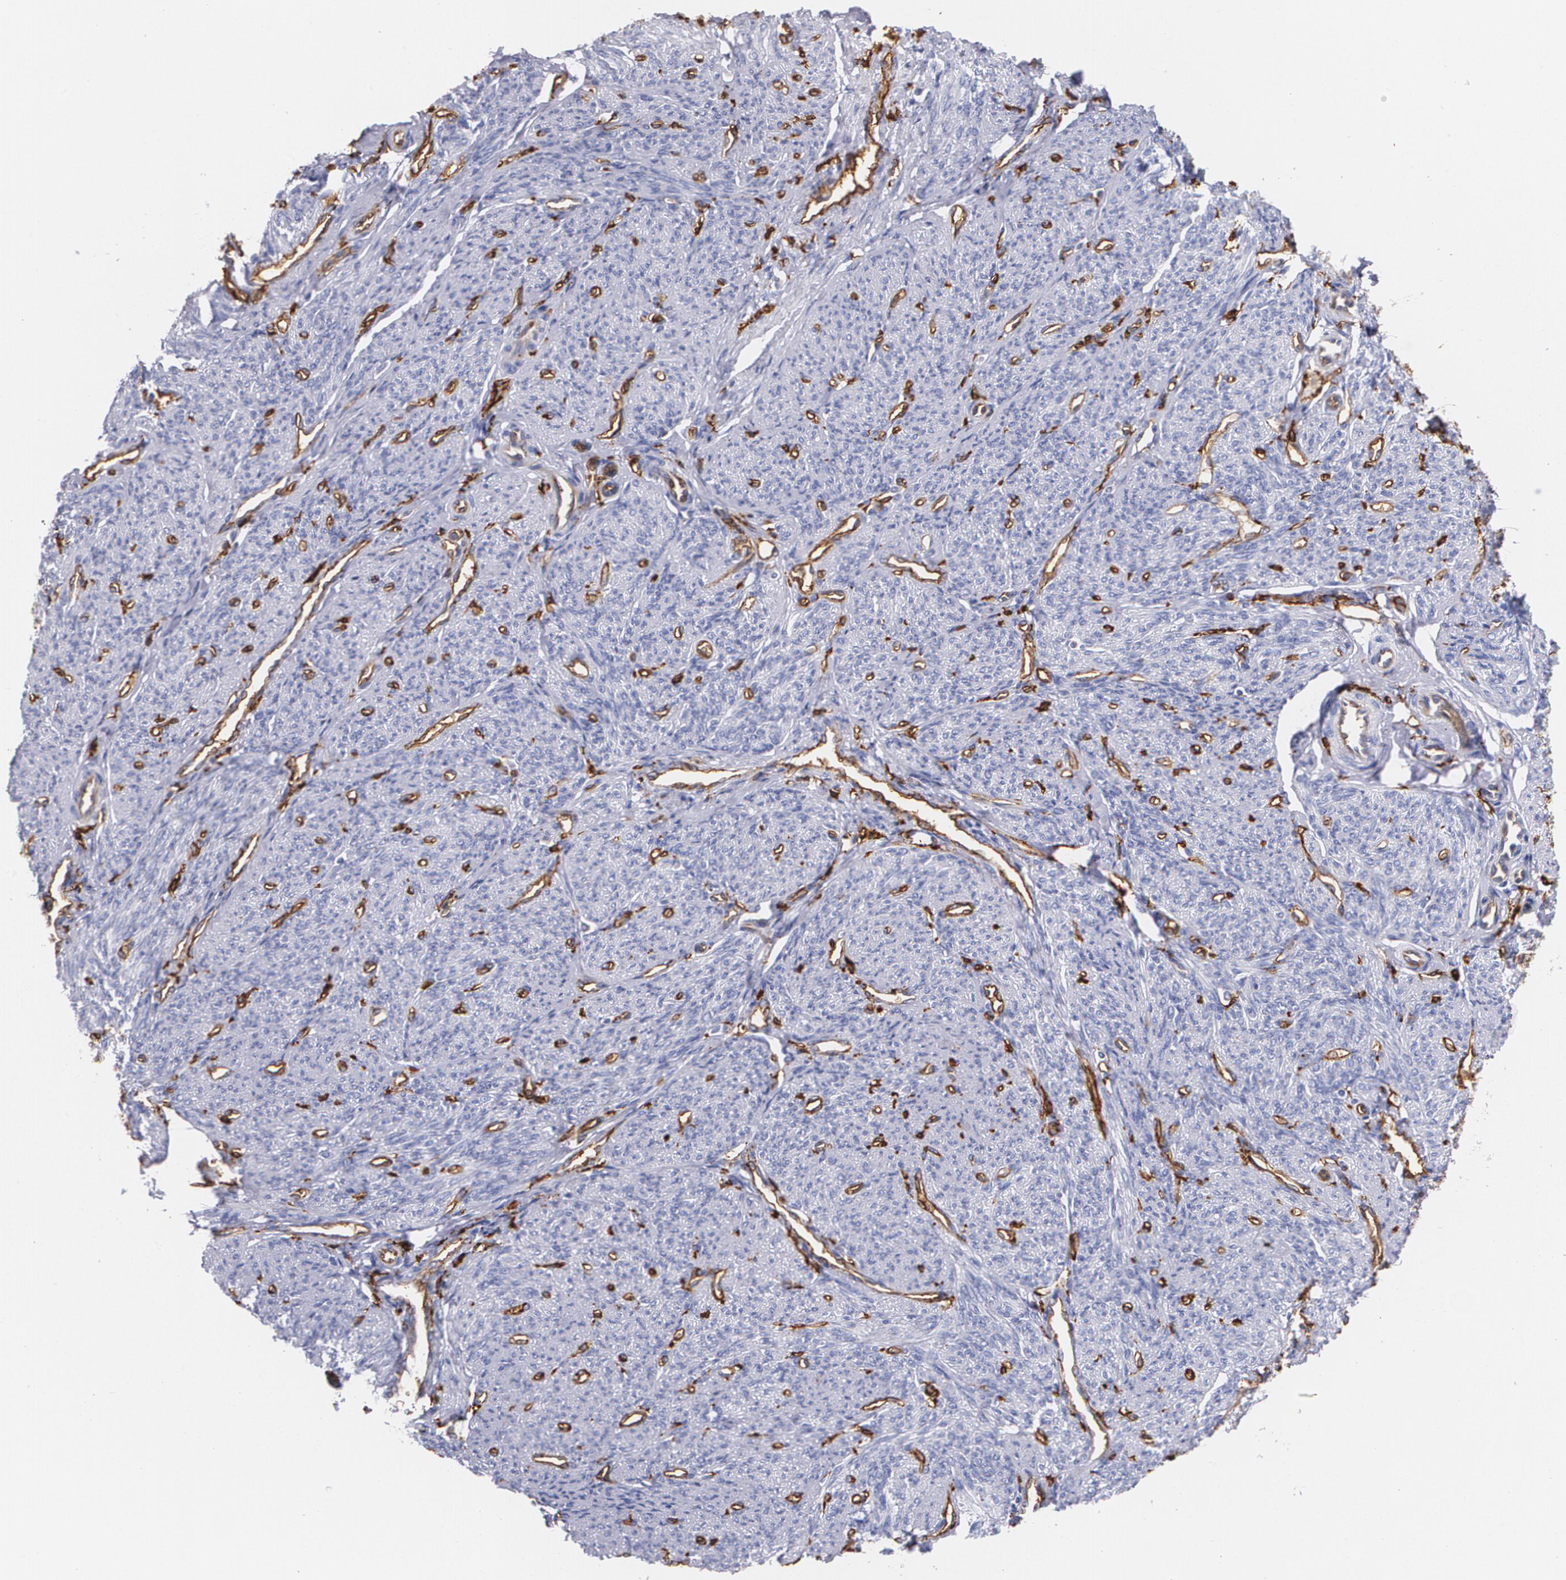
{"staining": {"intensity": "weak", "quantity": ">75%", "location": "cytoplasmic/membranous"}, "tissue": "smooth muscle", "cell_type": "Smooth muscle cells", "image_type": "normal", "snomed": [{"axis": "morphology", "description": "Normal tissue, NOS"}, {"axis": "topography", "description": "Cervix"}, {"axis": "topography", "description": "Endometrium"}], "caption": "Smooth muscle stained with immunohistochemistry (IHC) exhibits weak cytoplasmic/membranous positivity in approximately >75% of smooth muscle cells.", "gene": "HLA", "patient": {"sex": "female", "age": 65}}